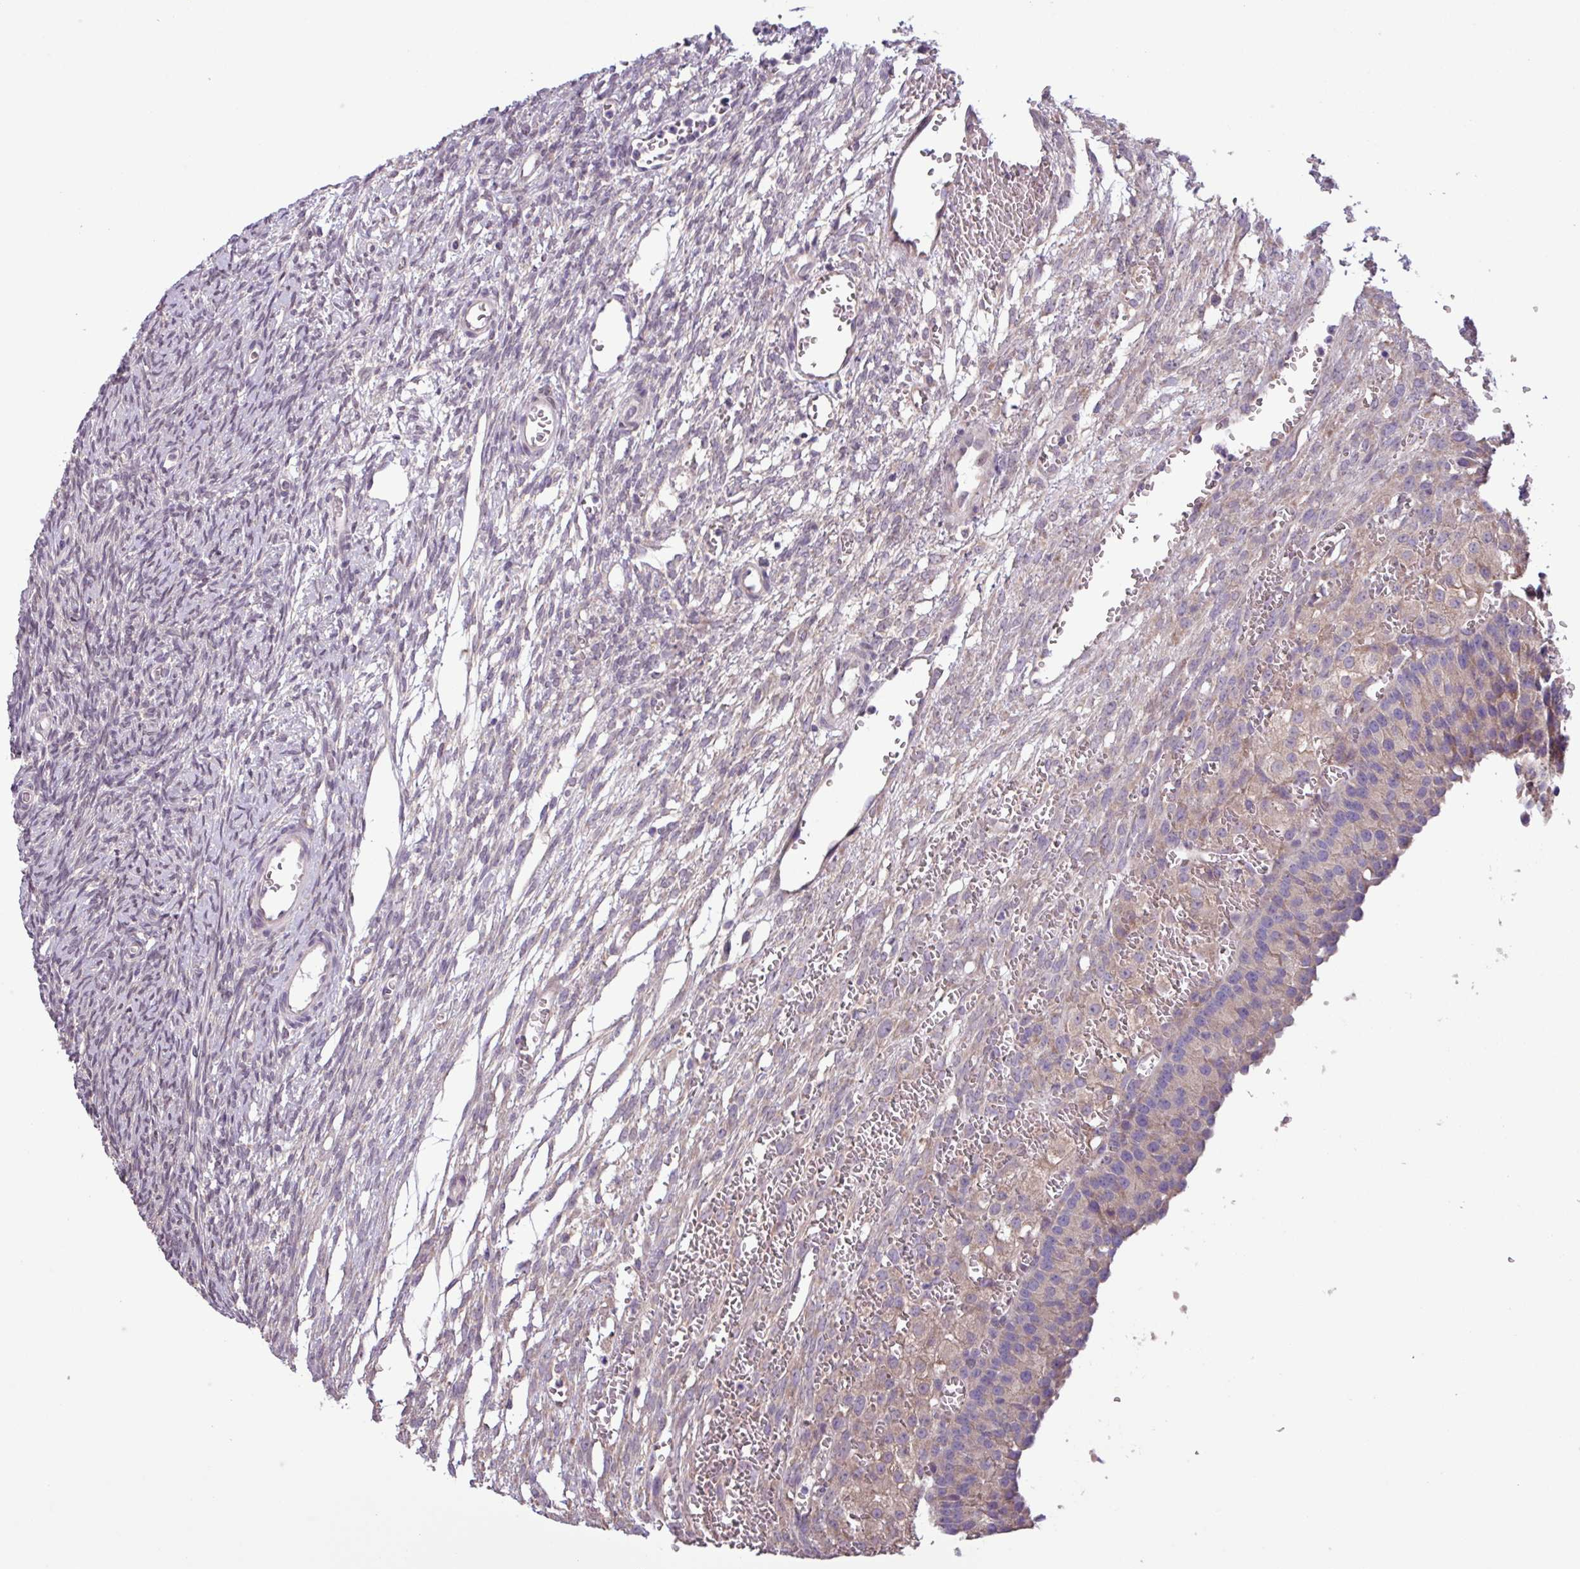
{"staining": {"intensity": "negative", "quantity": "none", "location": "none"}, "tissue": "ovary", "cell_type": "Ovarian stroma cells", "image_type": "normal", "snomed": [{"axis": "morphology", "description": "Normal tissue, NOS"}, {"axis": "topography", "description": "Ovary"}], "caption": "This is an immunohistochemistry photomicrograph of benign ovary. There is no expression in ovarian stroma cells.", "gene": "C20orf27", "patient": {"sex": "female", "age": 39}}